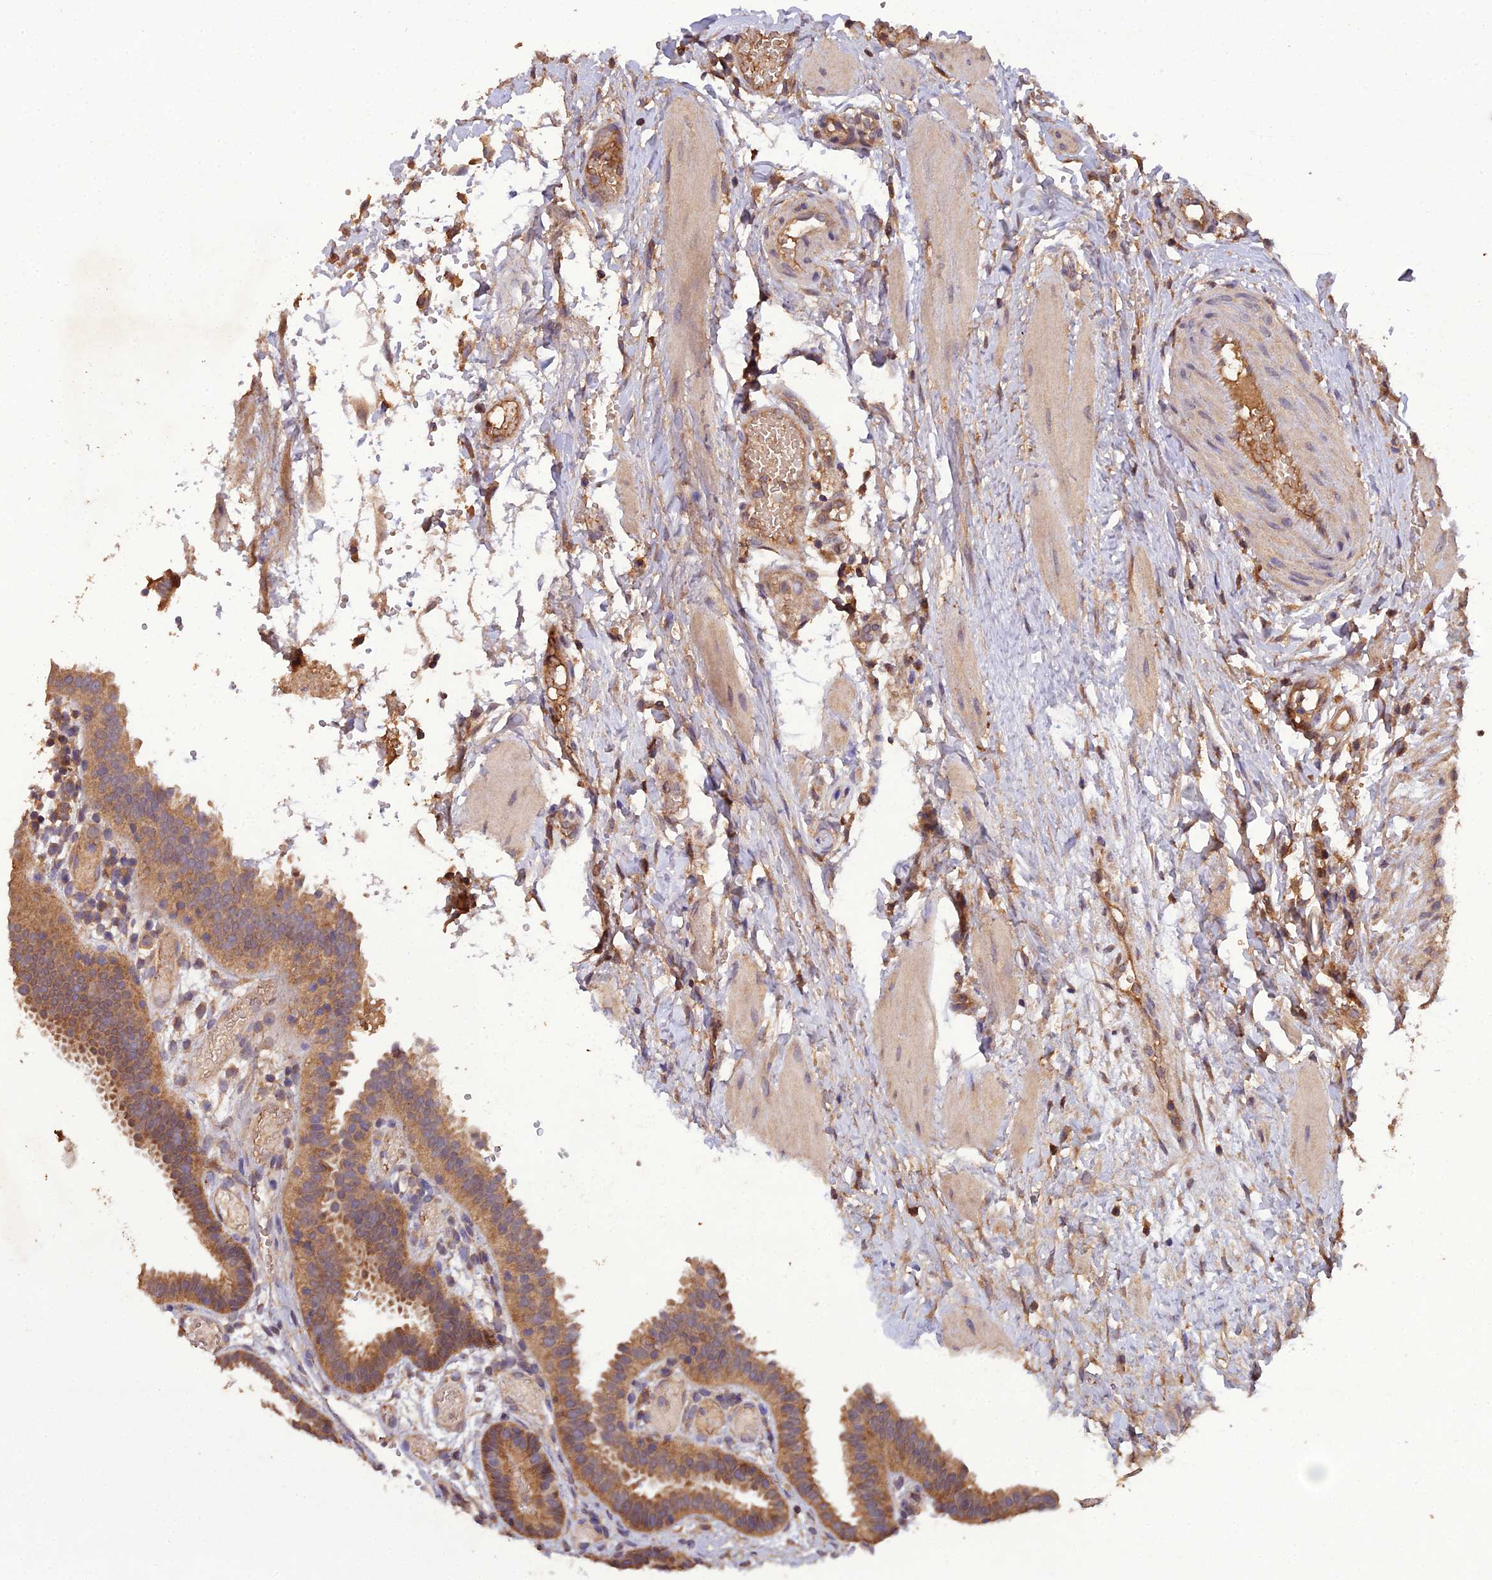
{"staining": {"intensity": "moderate", "quantity": ">75%", "location": "cytoplasmic/membranous"}, "tissue": "fallopian tube", "cell_type": "Glandular cells", "image_type": "normal", "snomed": [{"axis": "morphology", "description": "Normal tissue, NOS"}, {"axis": "topography", "description": "Fallopian tube"}], "caption": "Immunohistochemistry of benign human fallopian tube reveals medium levels of moderate cytoplasmic/membranous expression in approximately >75% of glandular cells. Ihc stains the protein of interest in brown and the nuclei are stained blue.", "gene": "TMEM258", "patient": {"sex": "female", "age": 37}}